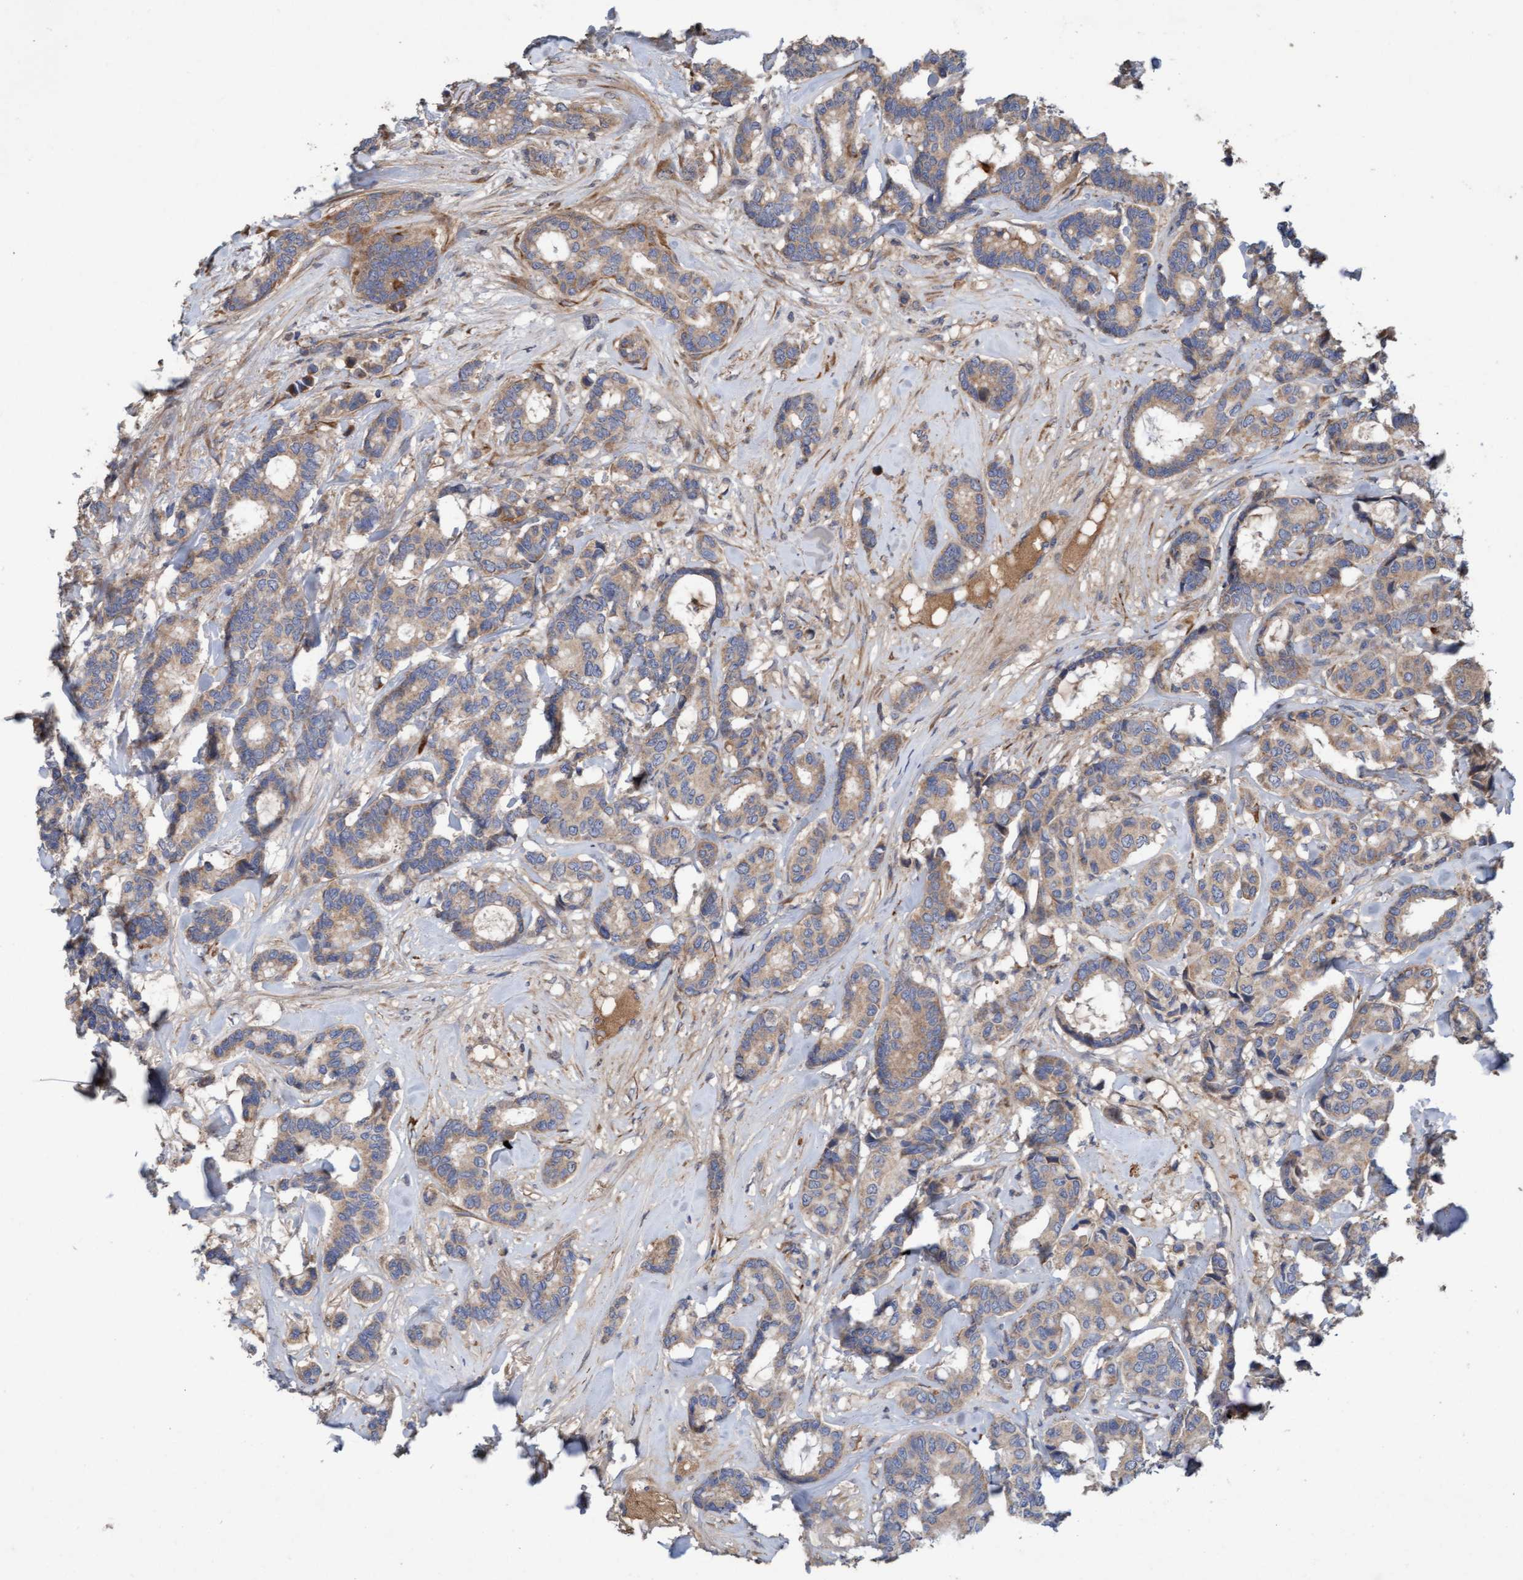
{"staining": {"intensity": "weak", "quantity": ">75%", "location": "cytoplasmic/membranous"}, "tissue": "breast cancer", "cell_type": "Tumor cells", "image_type": "cancer", "snomed": [{"axis": "morphology", "description": "Duct carcinoma"}, {"axis": "topography", "description": "Breast"}], "caption": "Weak cytoplasmic/membranous staining is seen in about >75% of tumor cells in infiltrating ductal carcinoma (breast). (DAB IHC with brightfield microscopy, high magnification).", "gene": "DDHD2", "patient": {"sex": "female", "age": 87}}